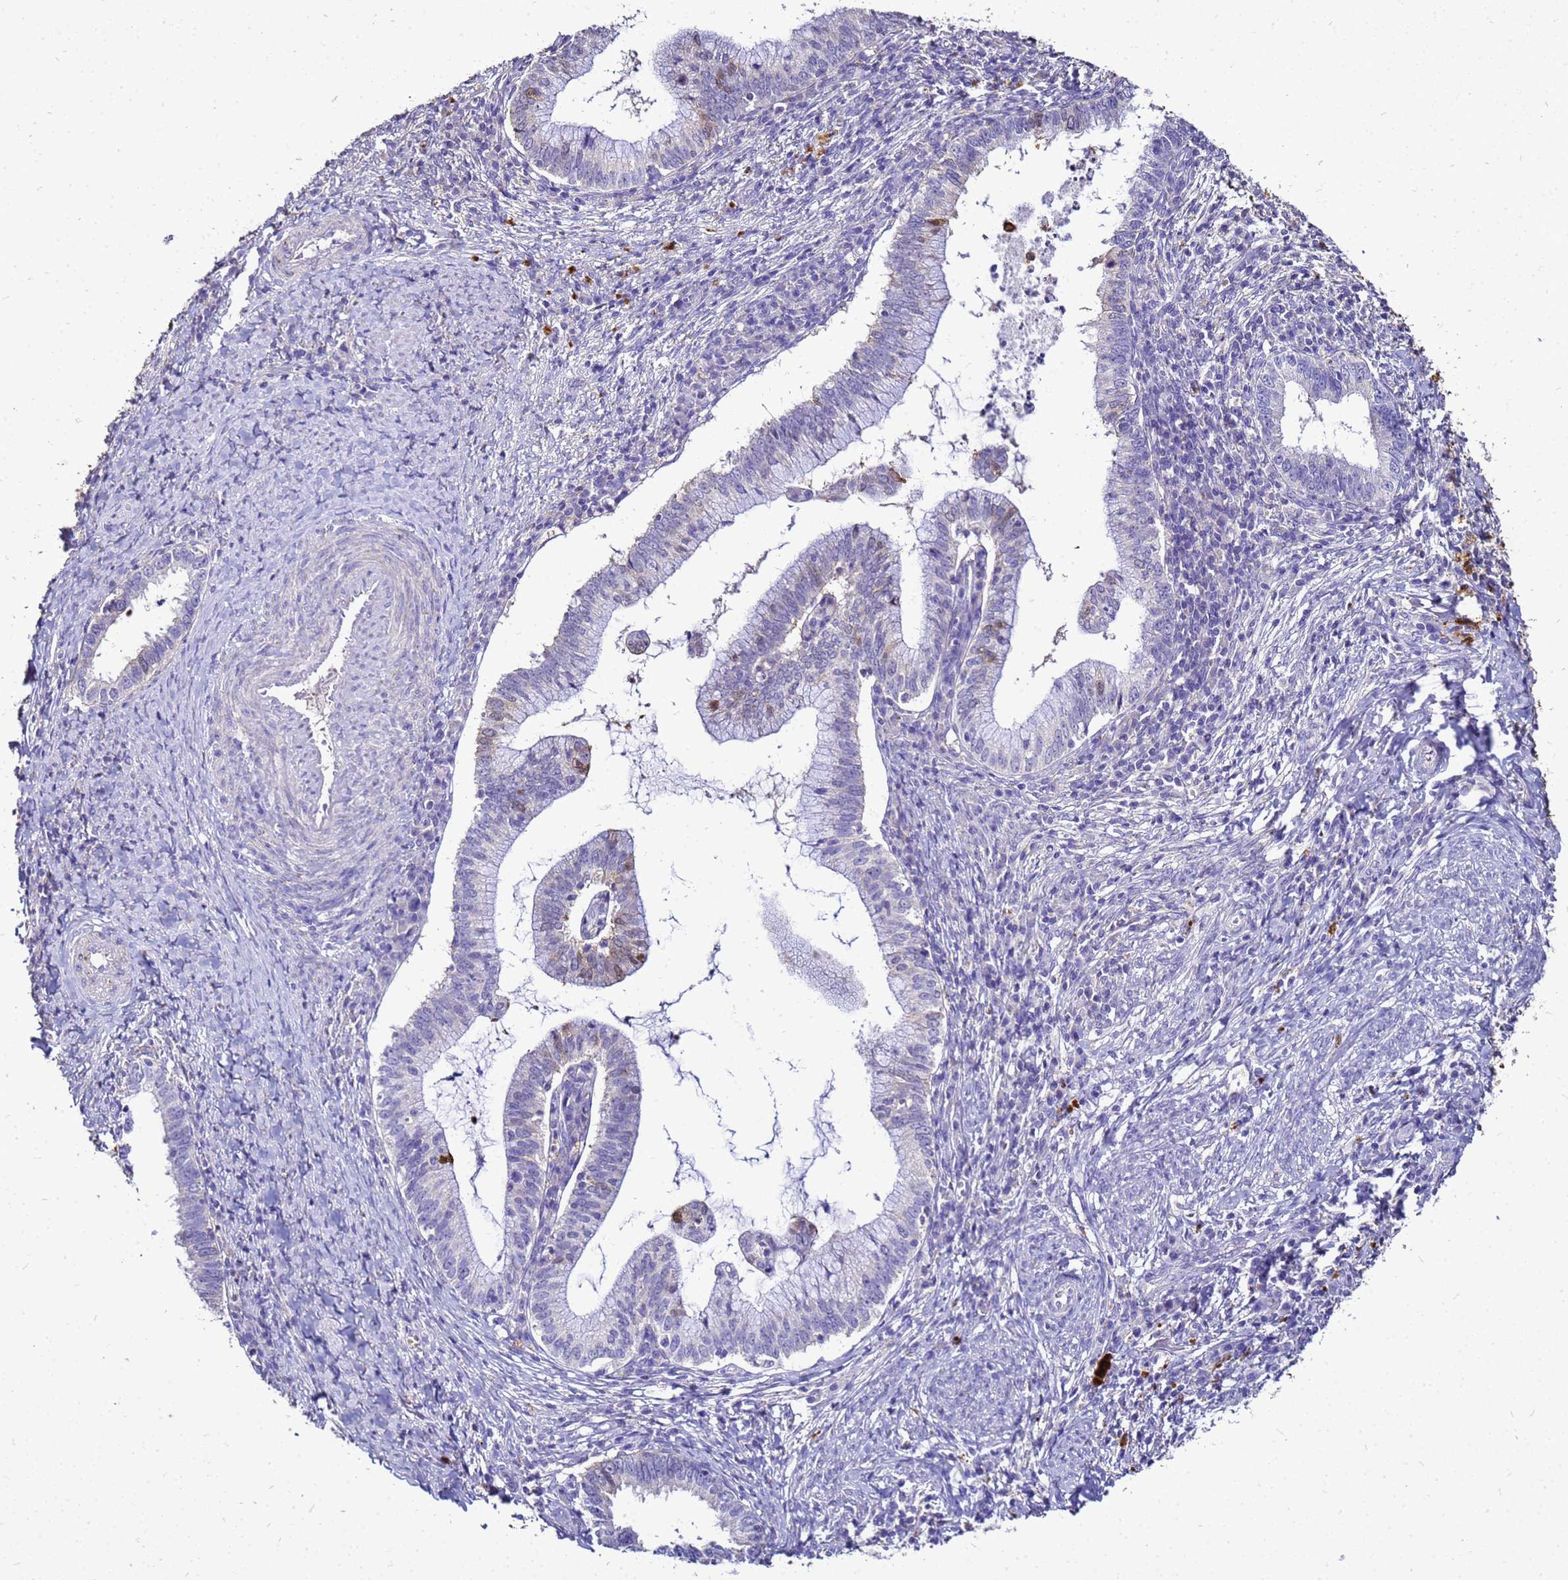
{"staining": {"intensity": "moderate", "quantity": "<25%", "location": "cytoplasmic/membranous"}, "tissue": "cervical cancer", "cell_type": "Tumor cells", "image_type": "cancer", "snomed": [{"axis": "morphology", "description": "Adenocarcinoma, NOS"}, {"axis": "topography", "description": "Cervix"}], "caption": "Immunohistochemical staining of human adenocarcinoma (cervical) demonstrates low levels of moderate cytoplasmic/membranous expression in approximately <25% of tumor cells.", "gene": "S100A2", "patient": {"sex": "female", "age": 36}}